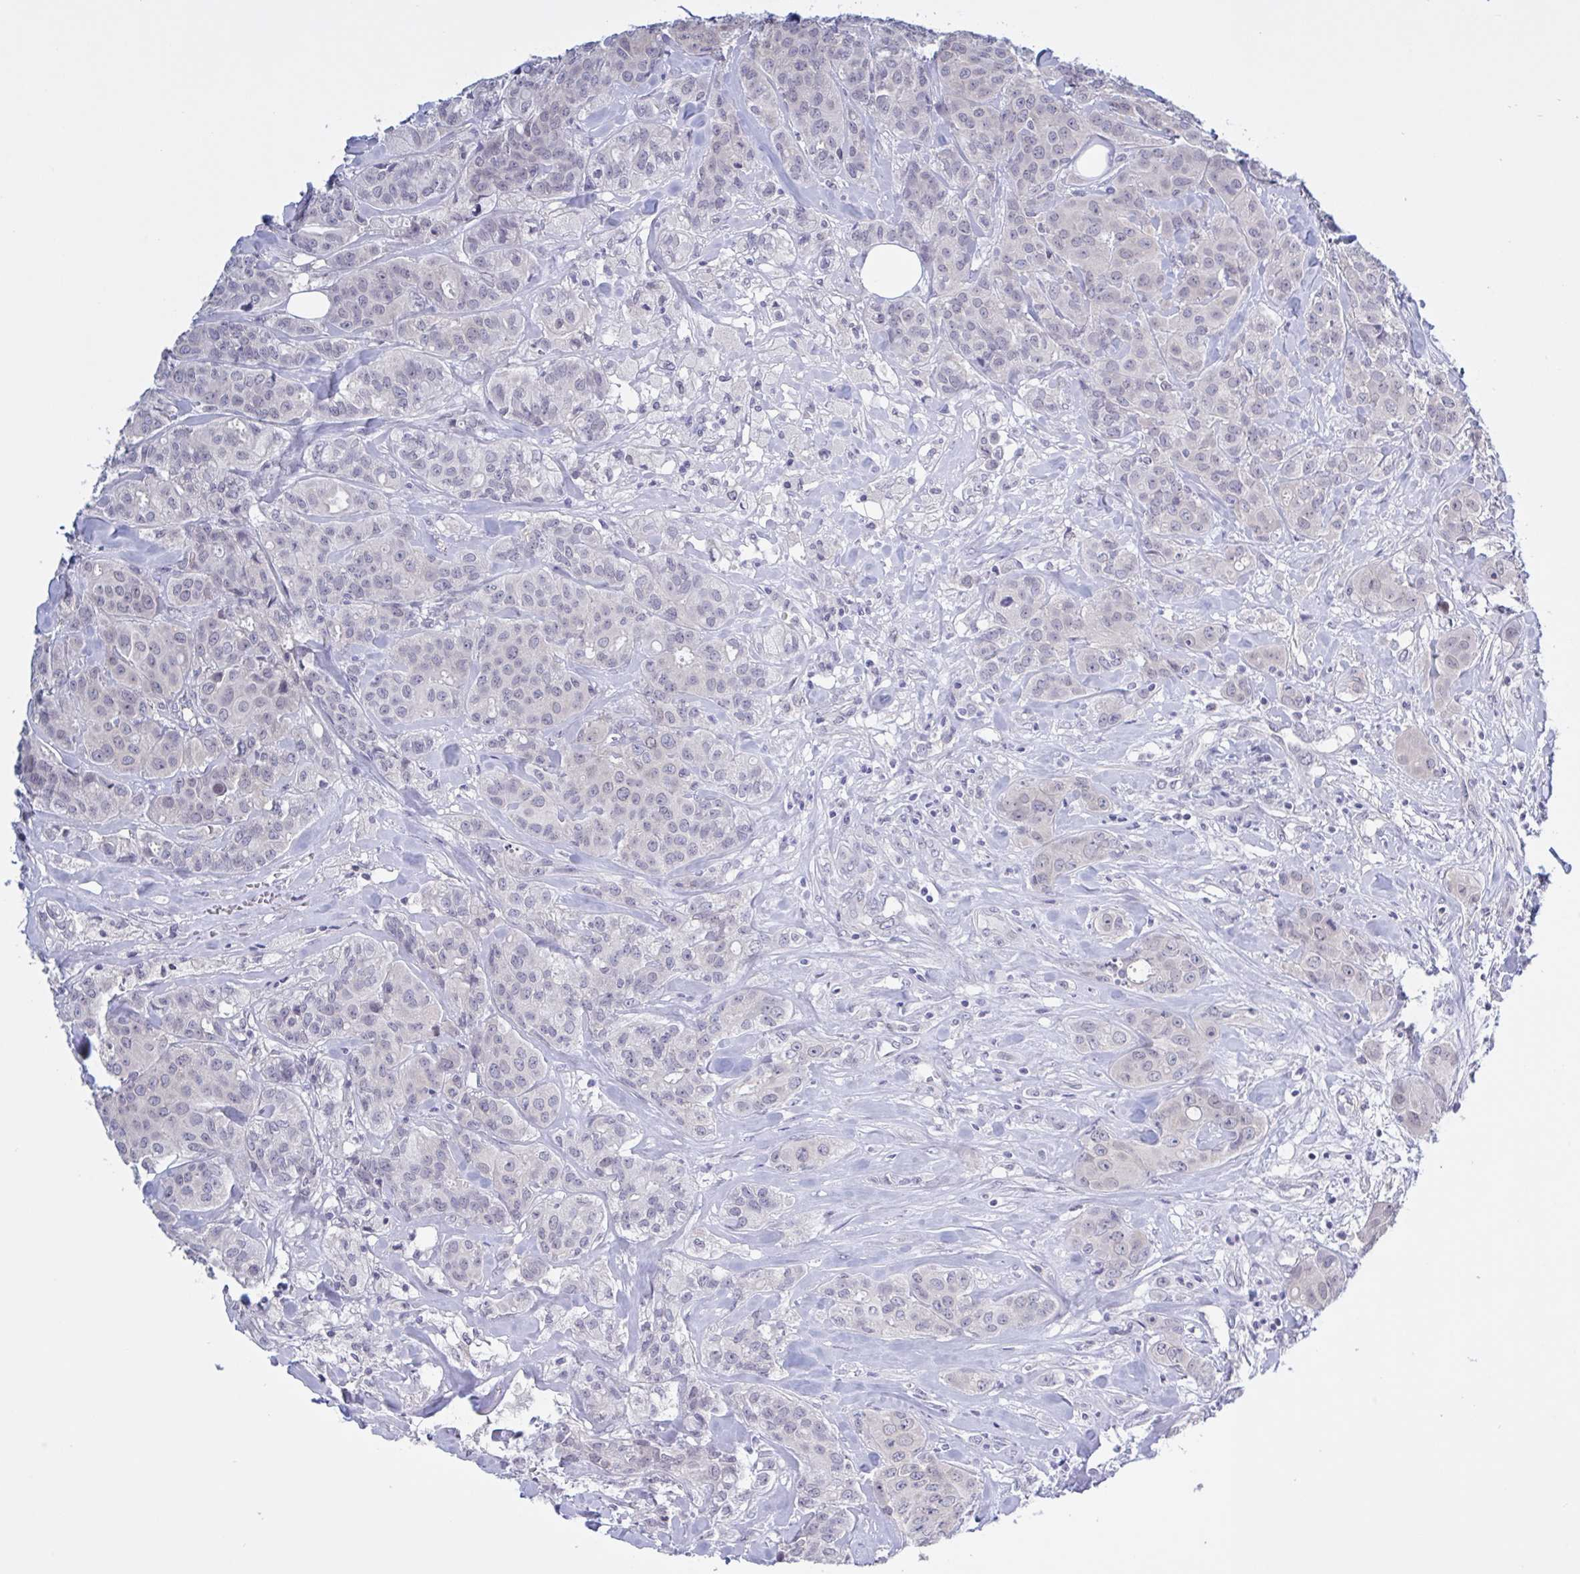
{"staining": {"intensity": "negative", "quantity": "none", "location": "none"}, "tissue": "breast cancer", "cell_type": "Tumor cells", "image_type": "cancer", "snomed": [{"axis": "morphology", "description": "Normal tissue, NOS"}, {"axis": "morphology", "description": "Duct carcinoma"}, {"axis": "topography", "description": "Breast"}], "caption": "Infiltrating ductal carcinoma (breast) was stained to show a protein in brown. There is no significant positivity in tumor cells.", "gene": "SERPINB13", "patient": {"sex": "female", "age": 43}}